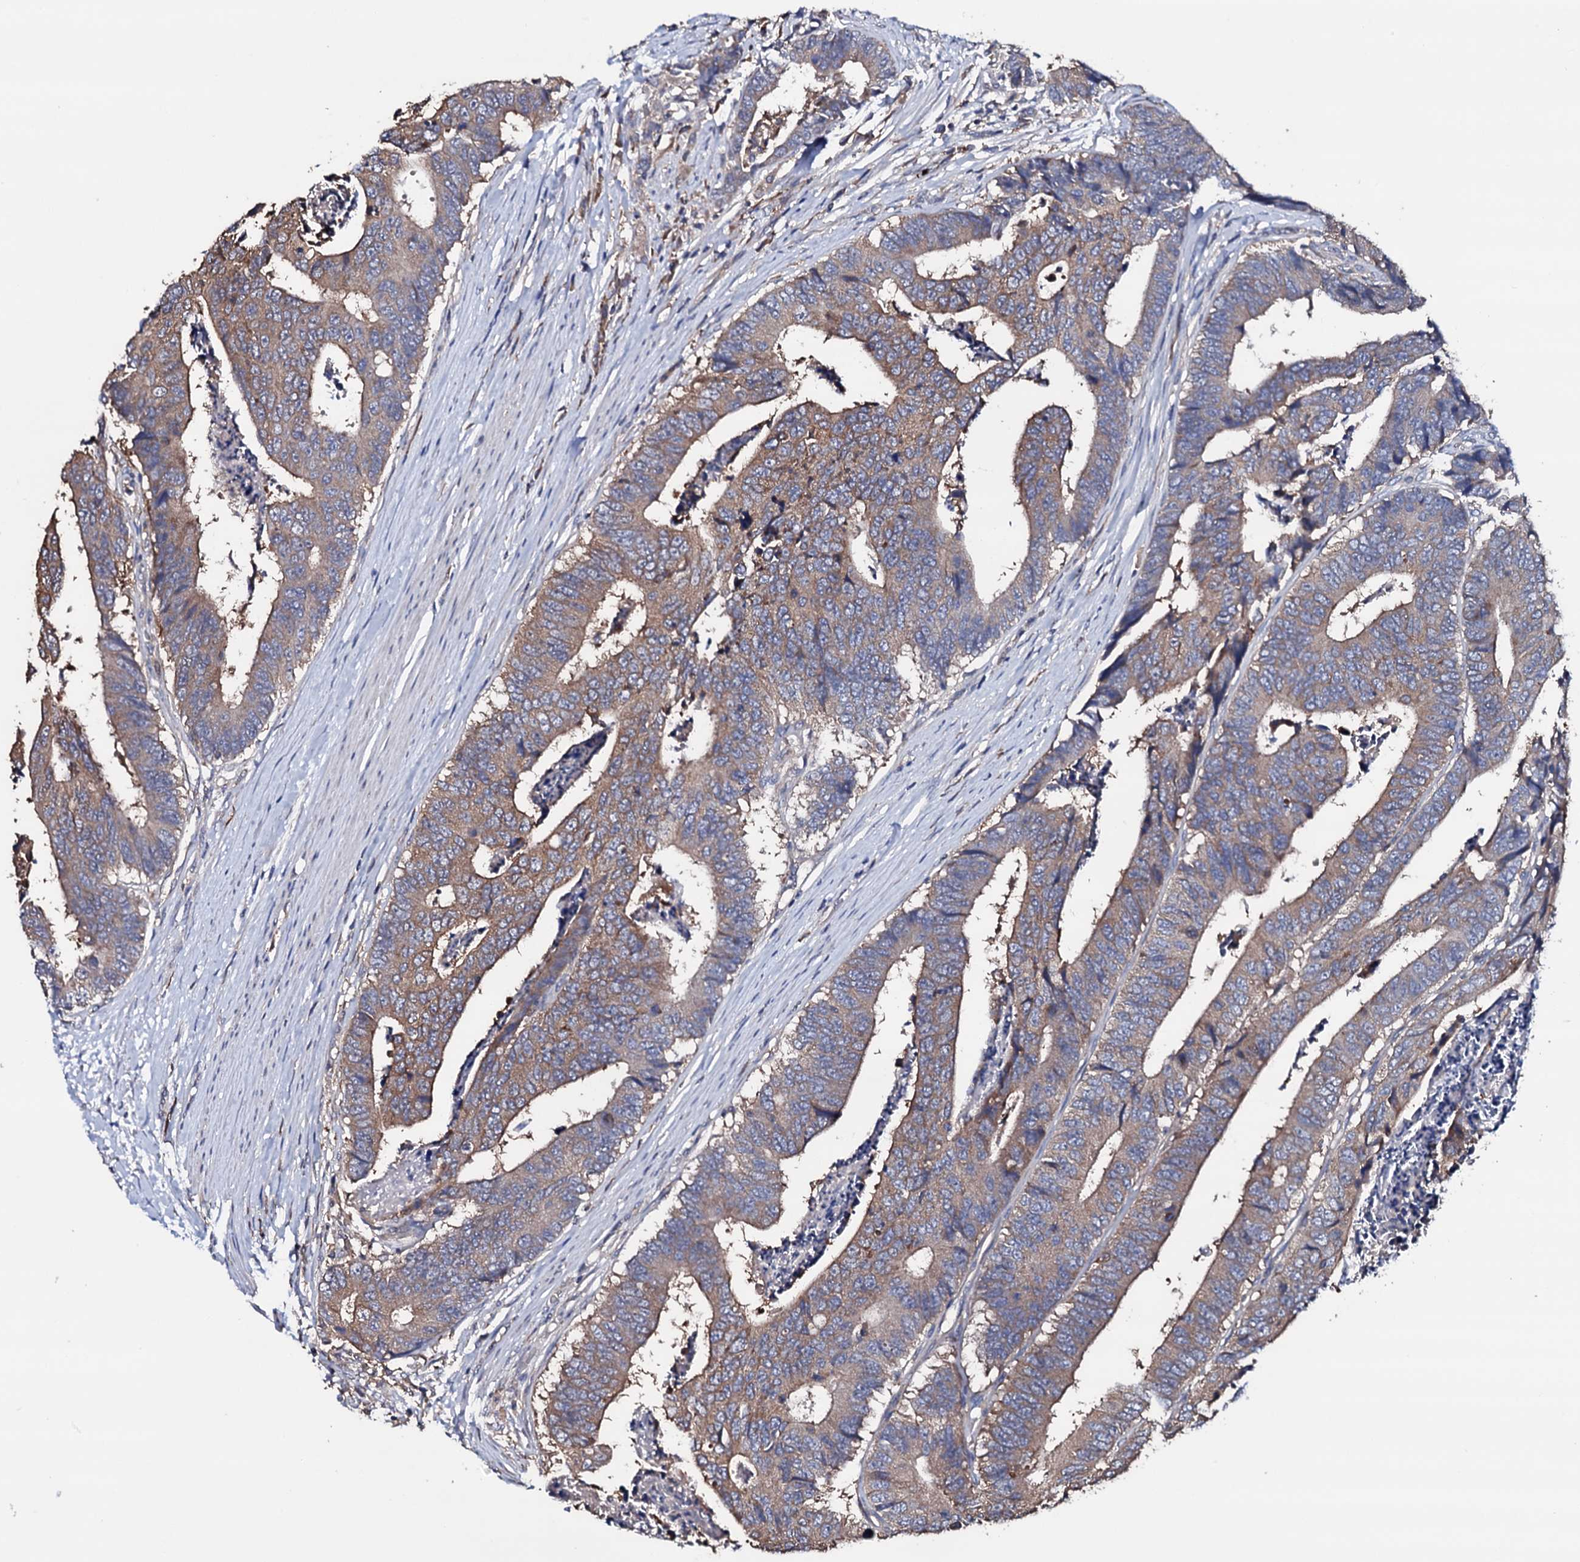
{"staining": {"intensity": "weak", "quantity": ">75%", "location": "cytoplasmic/membranous"}, "tissue": "colorectal cancer", "cell_type": "Tumor cells", "image_type": "cancer", "snomed": [{"axis": "morphology", "description": "Adenocarcinoma, NOS"}, {"axis": "topography", "description": "Rectum"}], "caption": "The image shows immunohistochemical staining of colorectal adenocarcinoma. There is weak cytoplasmic/membranous expression is present in about >75% of tumor cells.", "gene": "TCAF2", "patient": {"sex": "male", "age": 84}}